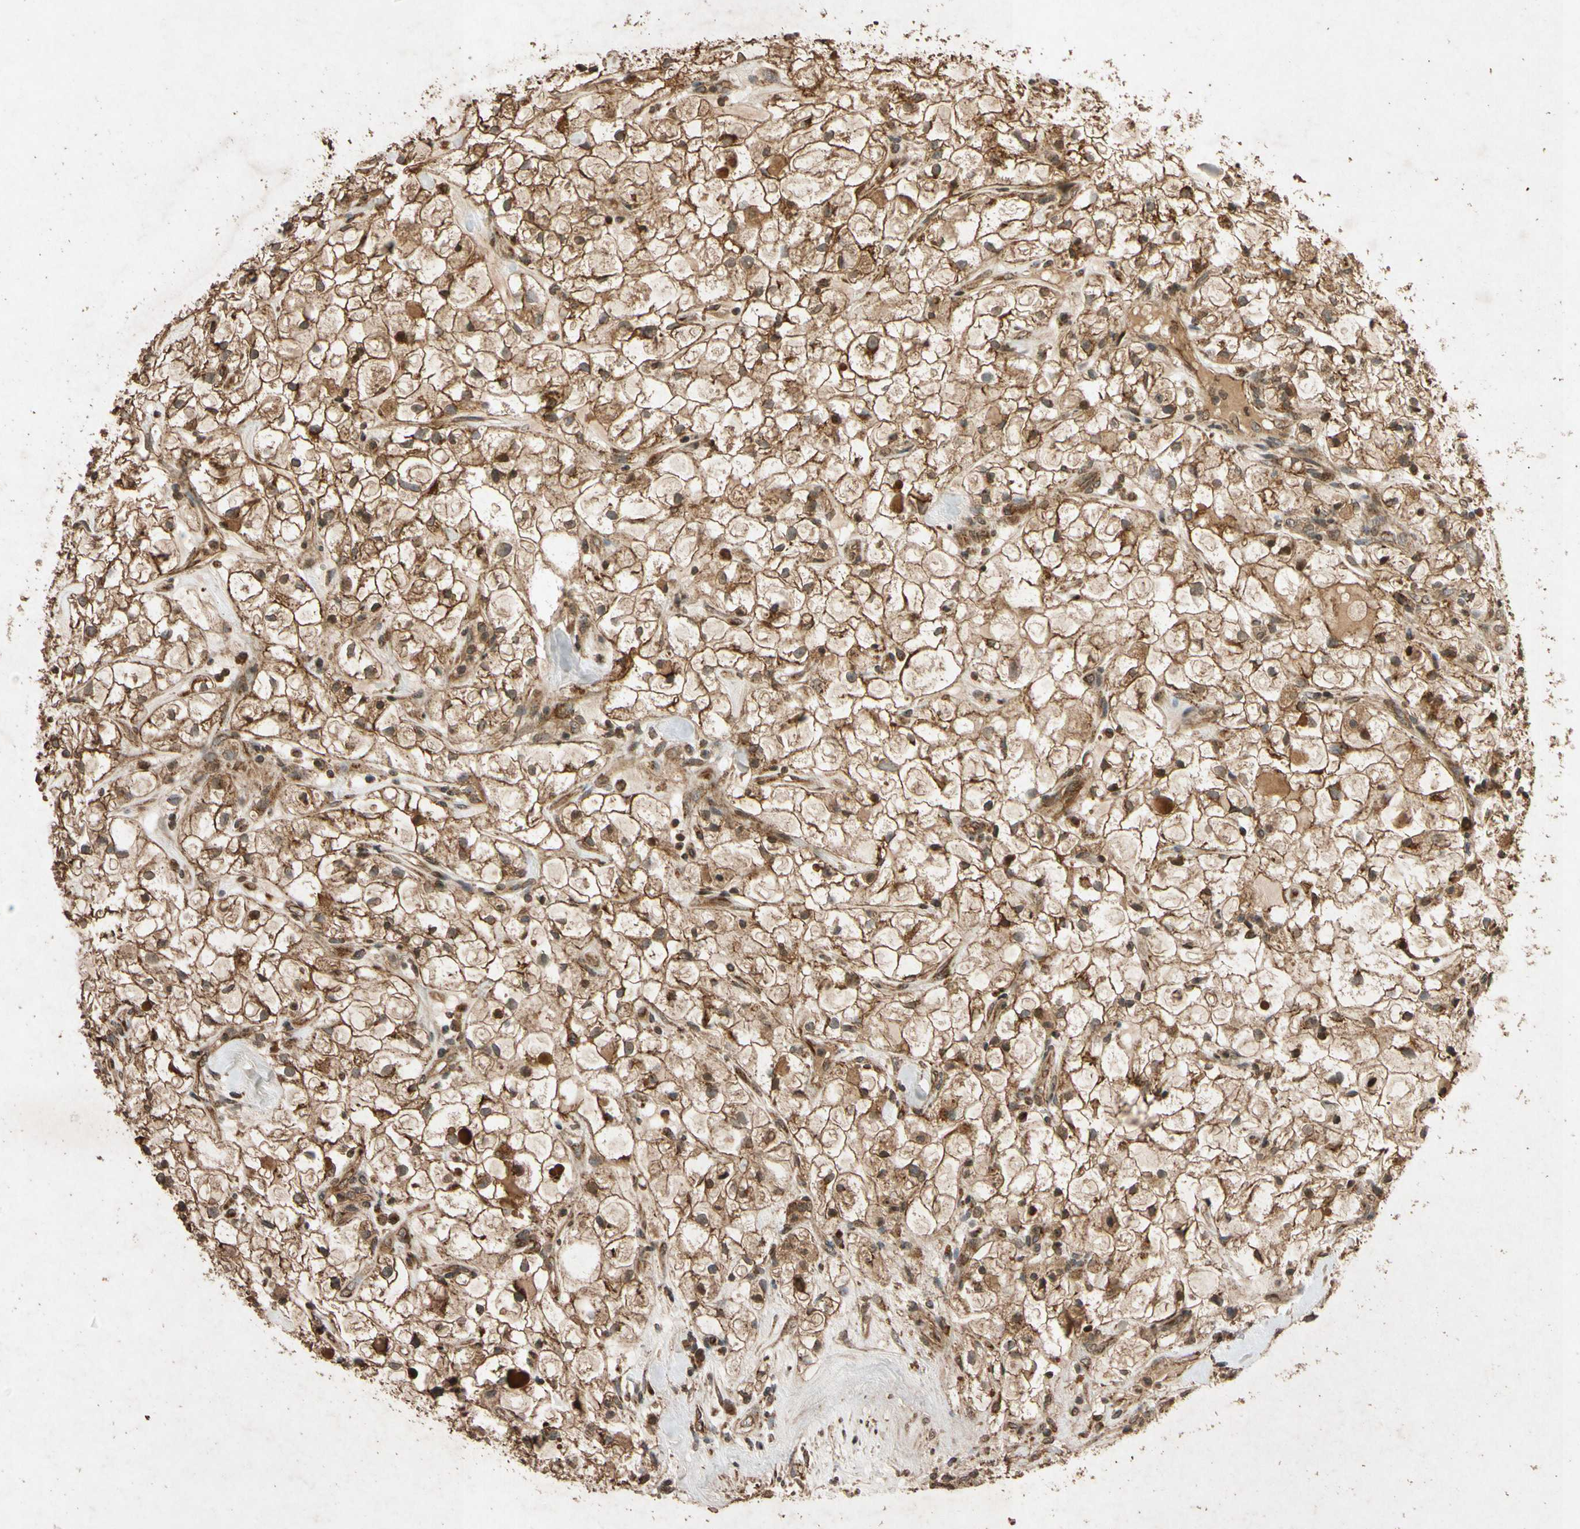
{"staining": {"intensity": "strong", "quantity": ">75%", "location": "cytoplasmic/membranous"}, "tissue": "renal cancer", "cell_type": "Tumor cells", "image_type": "cancer", "snomed": [{"axis": "morphology", "description": "Adenocarcinoma, NOS"}, {"axis": "topography", "description": "Kidney"}], "caption": "A high amount of strong cytoplasmic/membranous expression is identified in about >75% of tumor cells in renal cancer (adenocarcinoma) tissue.", "gene": "TXN2", "patient": {"sex": "female", "age": 60}}